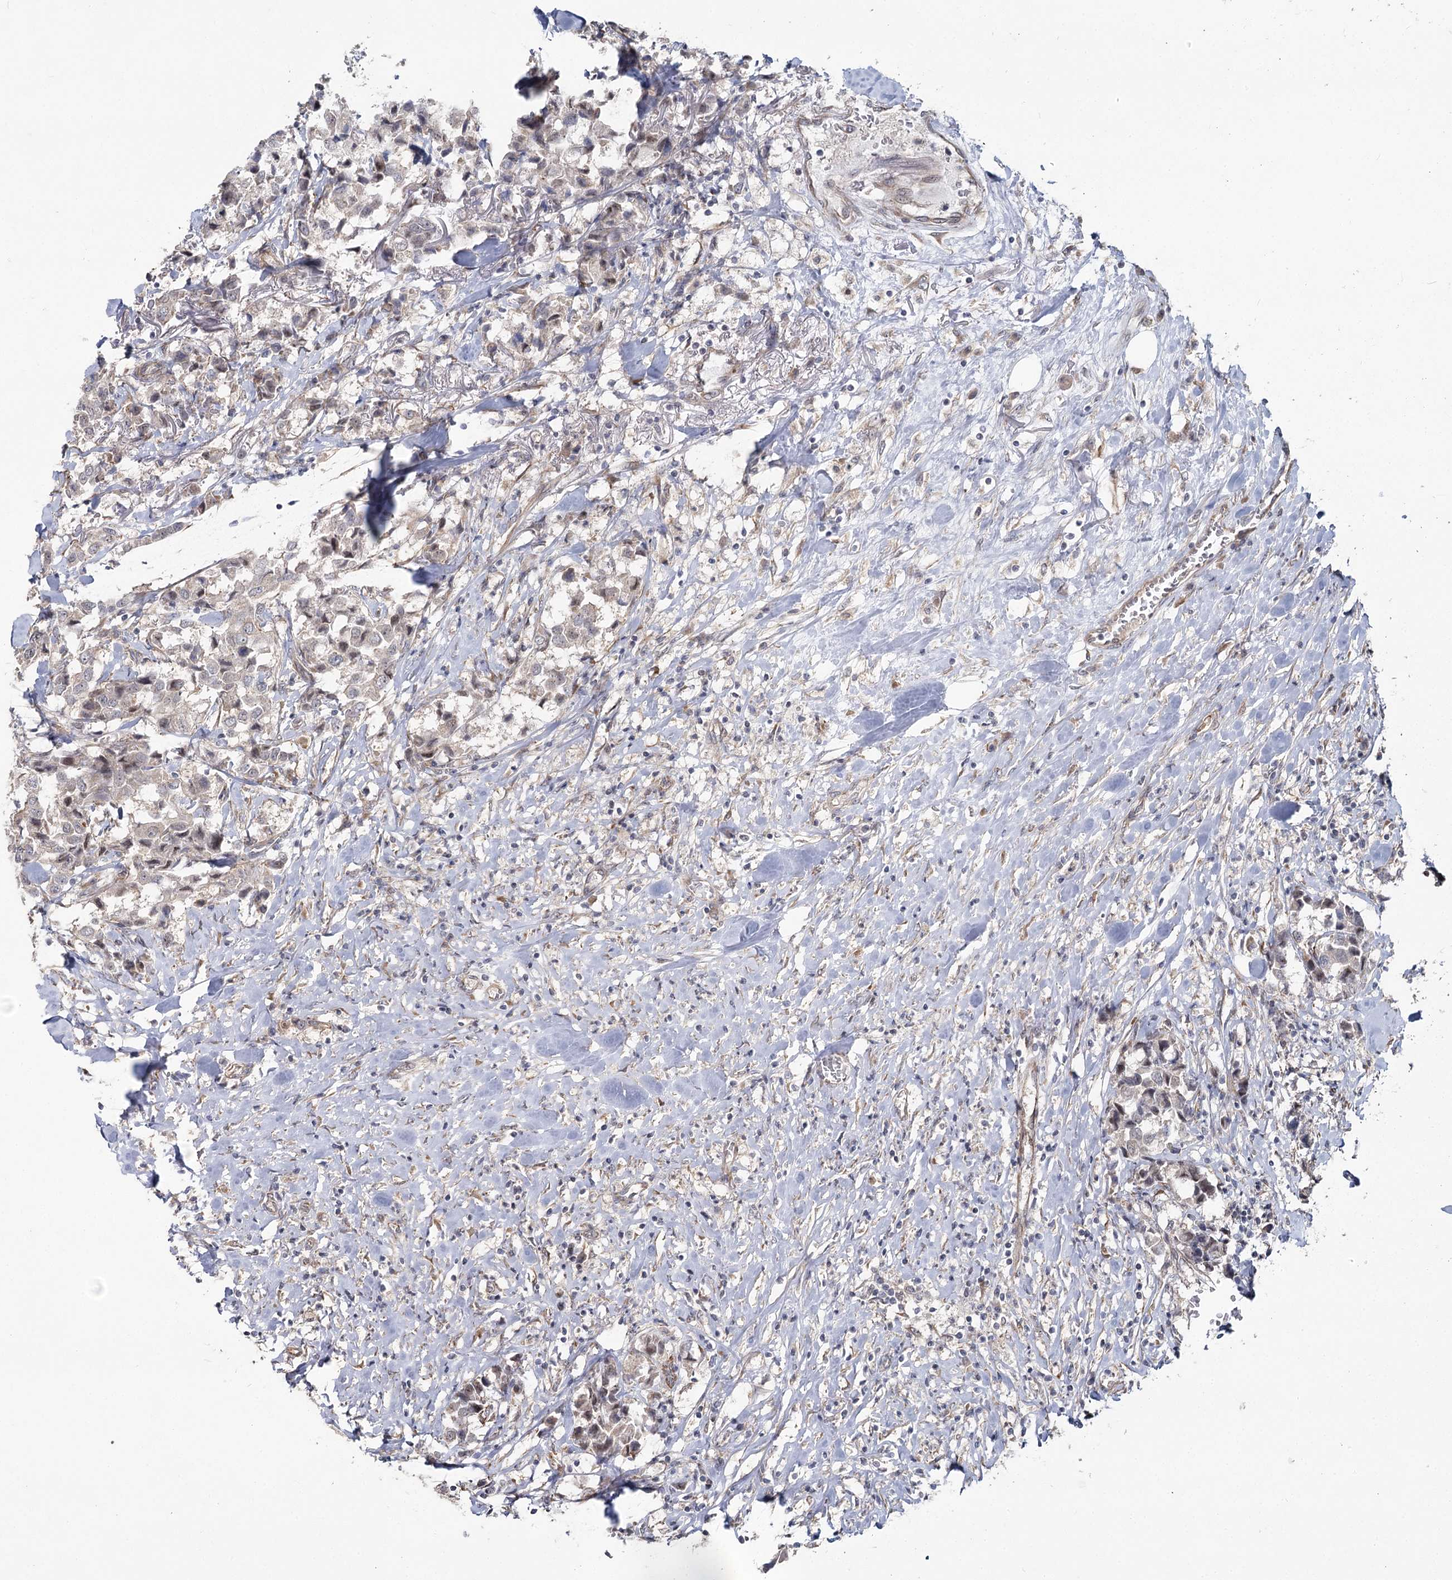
{"staining": {"intensity": "negative", "quantity": "none", "location": "none"}, "tissue": "breast cancer", "cell_type": "Tumor cells", "image_type": "cancer", "snomed": [{"axis": "morphology", "description": "Duct carcinoma"}, {"axis": "topography", "description": "Breast"}], "caption": "Tumor cells show no significant staining in breast cancer (intraductal carcinoma).", "gene": "TBC1D9B", "patient": {"sex": "female", "age": 80}}